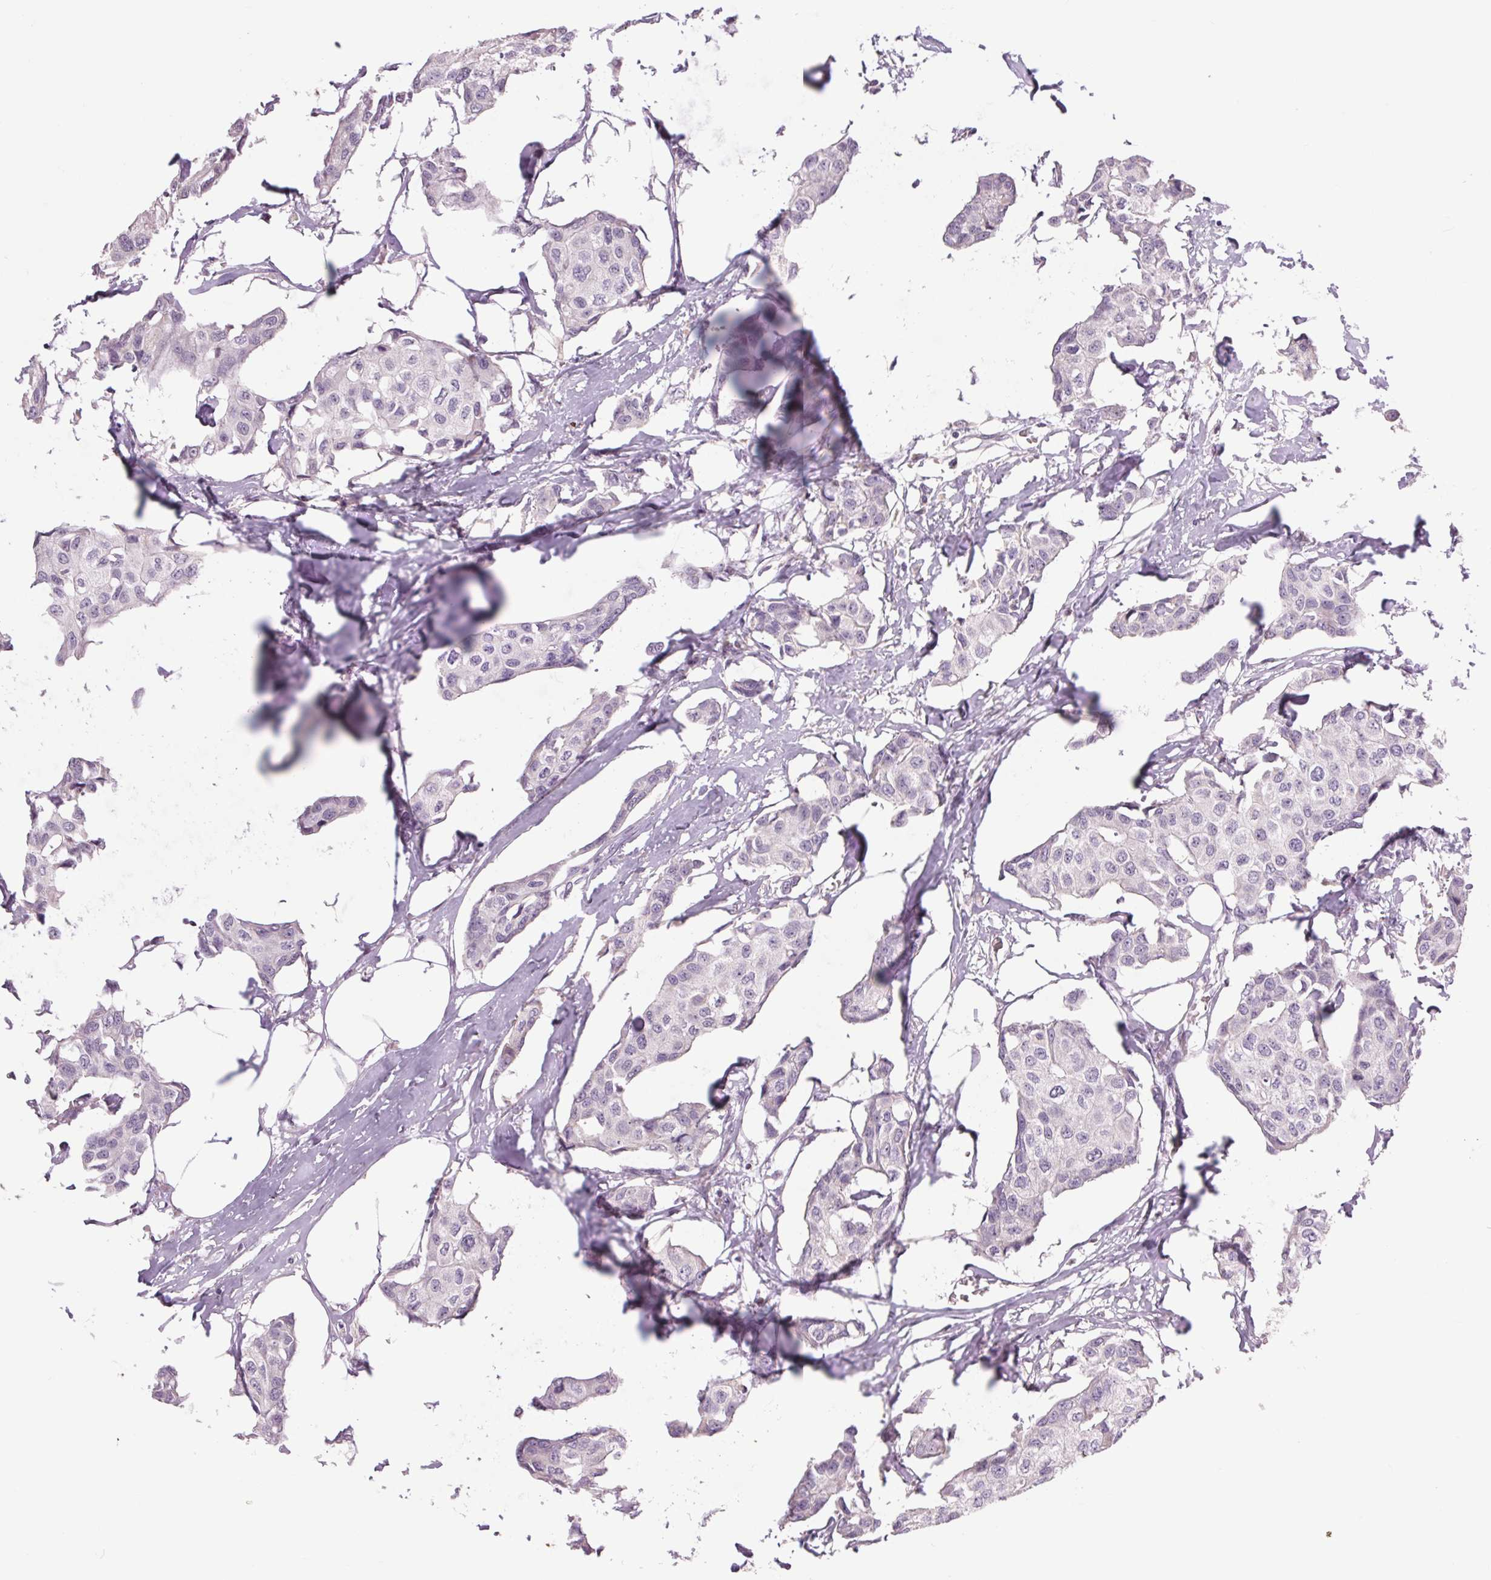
{"staining": {"intensity": "weak", "quantity": "<25%", "location": "cytoplasmic/membranous"}, "tissue": "breast cancer", "cell_type": "Tumor cells", "image_type": "cancer", "snomed": [{"axis": "morphology", "description": "Duct carcinoma"}, {"axis": "topography", "description": "Breast"}], "caption": "This is an immunohistochemistry (IHC) image of breast invasive ductal carcinoma. There is no staining in tumor cells.", "gene": "COX6A1", "patient": {"sex": "female", "age": 80}}